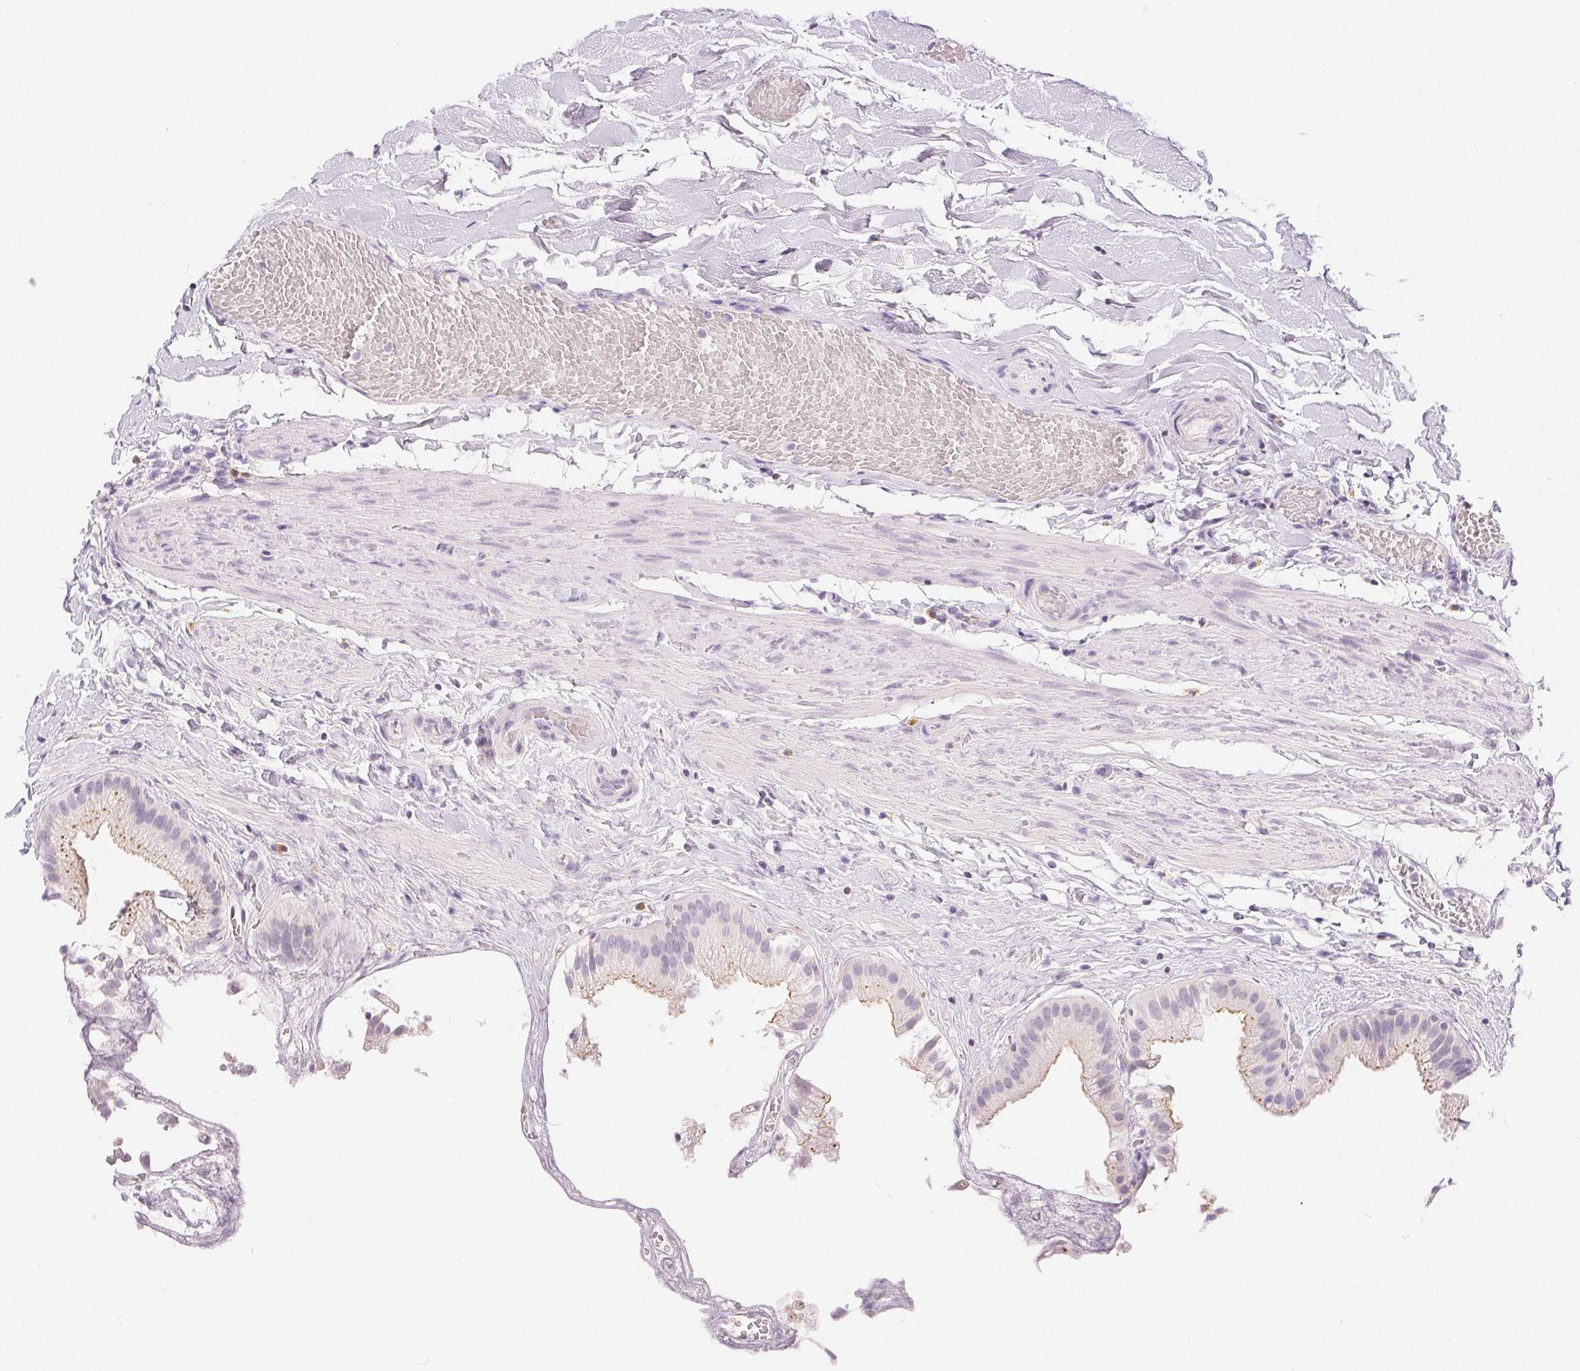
{"staining": {"intensity": "moderate", "quantity": "<25%", "location": "cytoplasmic/membranous"}, "tissue": "gallbladder", "cell_type": "Glandular cells", "image_type": "normal", "snomed": [{"axis": "morphology", "description": "Normal tissue, NOS"}, {"axis": "topography", "description": "Gallbladder"}], "caption": "High-magnification brightfield microscopy of unremarkable gallbladder stained with DAB (brown) and counterstained with hematoxylin (blue). glandular cells exhibit moderate cytoplasmic/membranous staining is present in about<25% of cells. (brown staining indicates protein expression, while blue staining denotes nuclei).", "gene": "SLC5A2", "patient": {"sex": "female", "age": 63}}